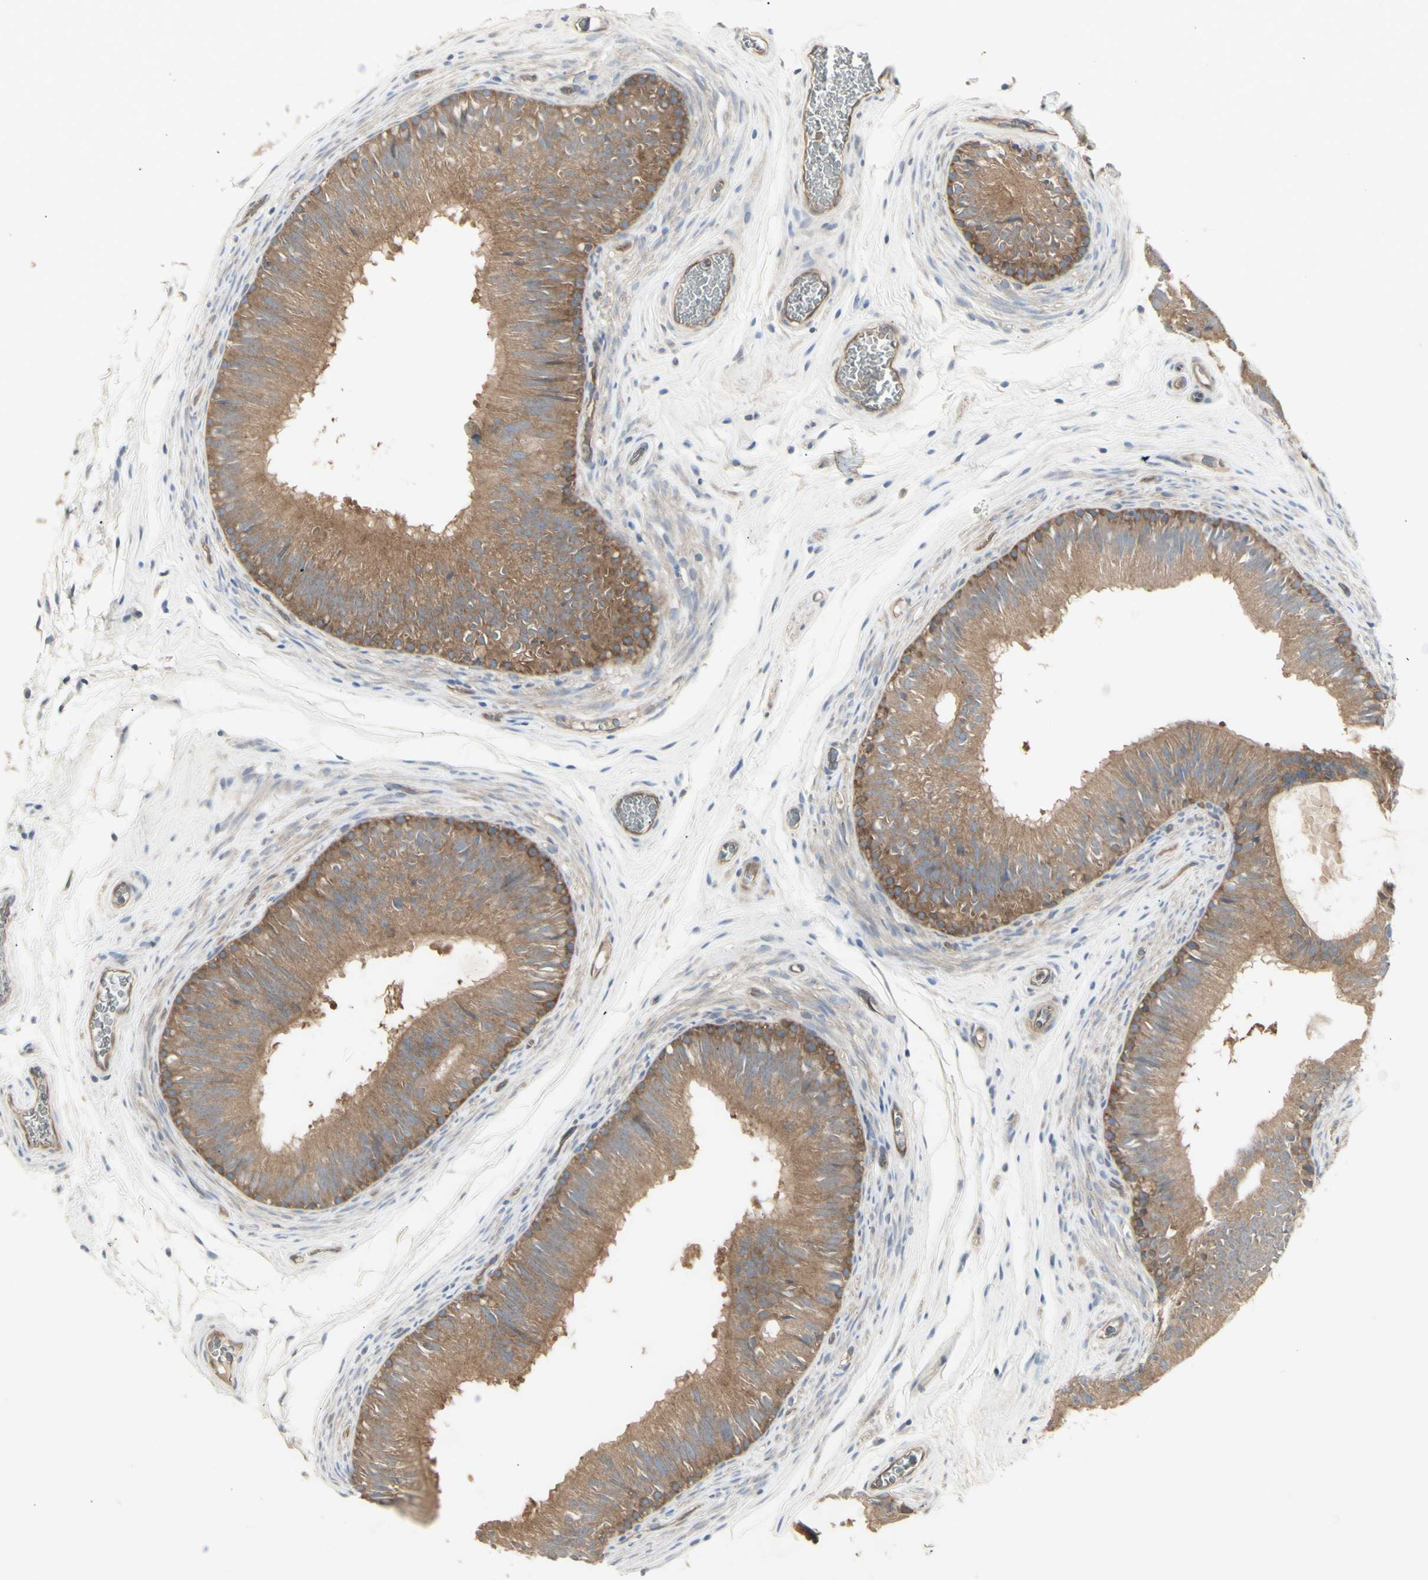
{"staining": {"intensity": "moderate", "quantity": ">75%", "location": "cytoplasmic/membranous"}, "tissue": "epididymis", "cell_type": "Glandular cells", "image_type": "normal", "snomed": [{"axis": "morphology", "description": "Normal tissue, NOS"}, {"axis": "topography", "description": "Epididymis"}], "caption": "A high-resolution micrograph shows IHC staining of benign epididymis, which reveals moderate cytoplasmic/membranous expression in about >75% of glandular cells. The staining is performed using DAB brown chromogen to label protein expression. The nuclei are counter-stained blue using hematoxylin.", "gene": "CHURC1", "patient": {"sex": "male", "age": 36}}